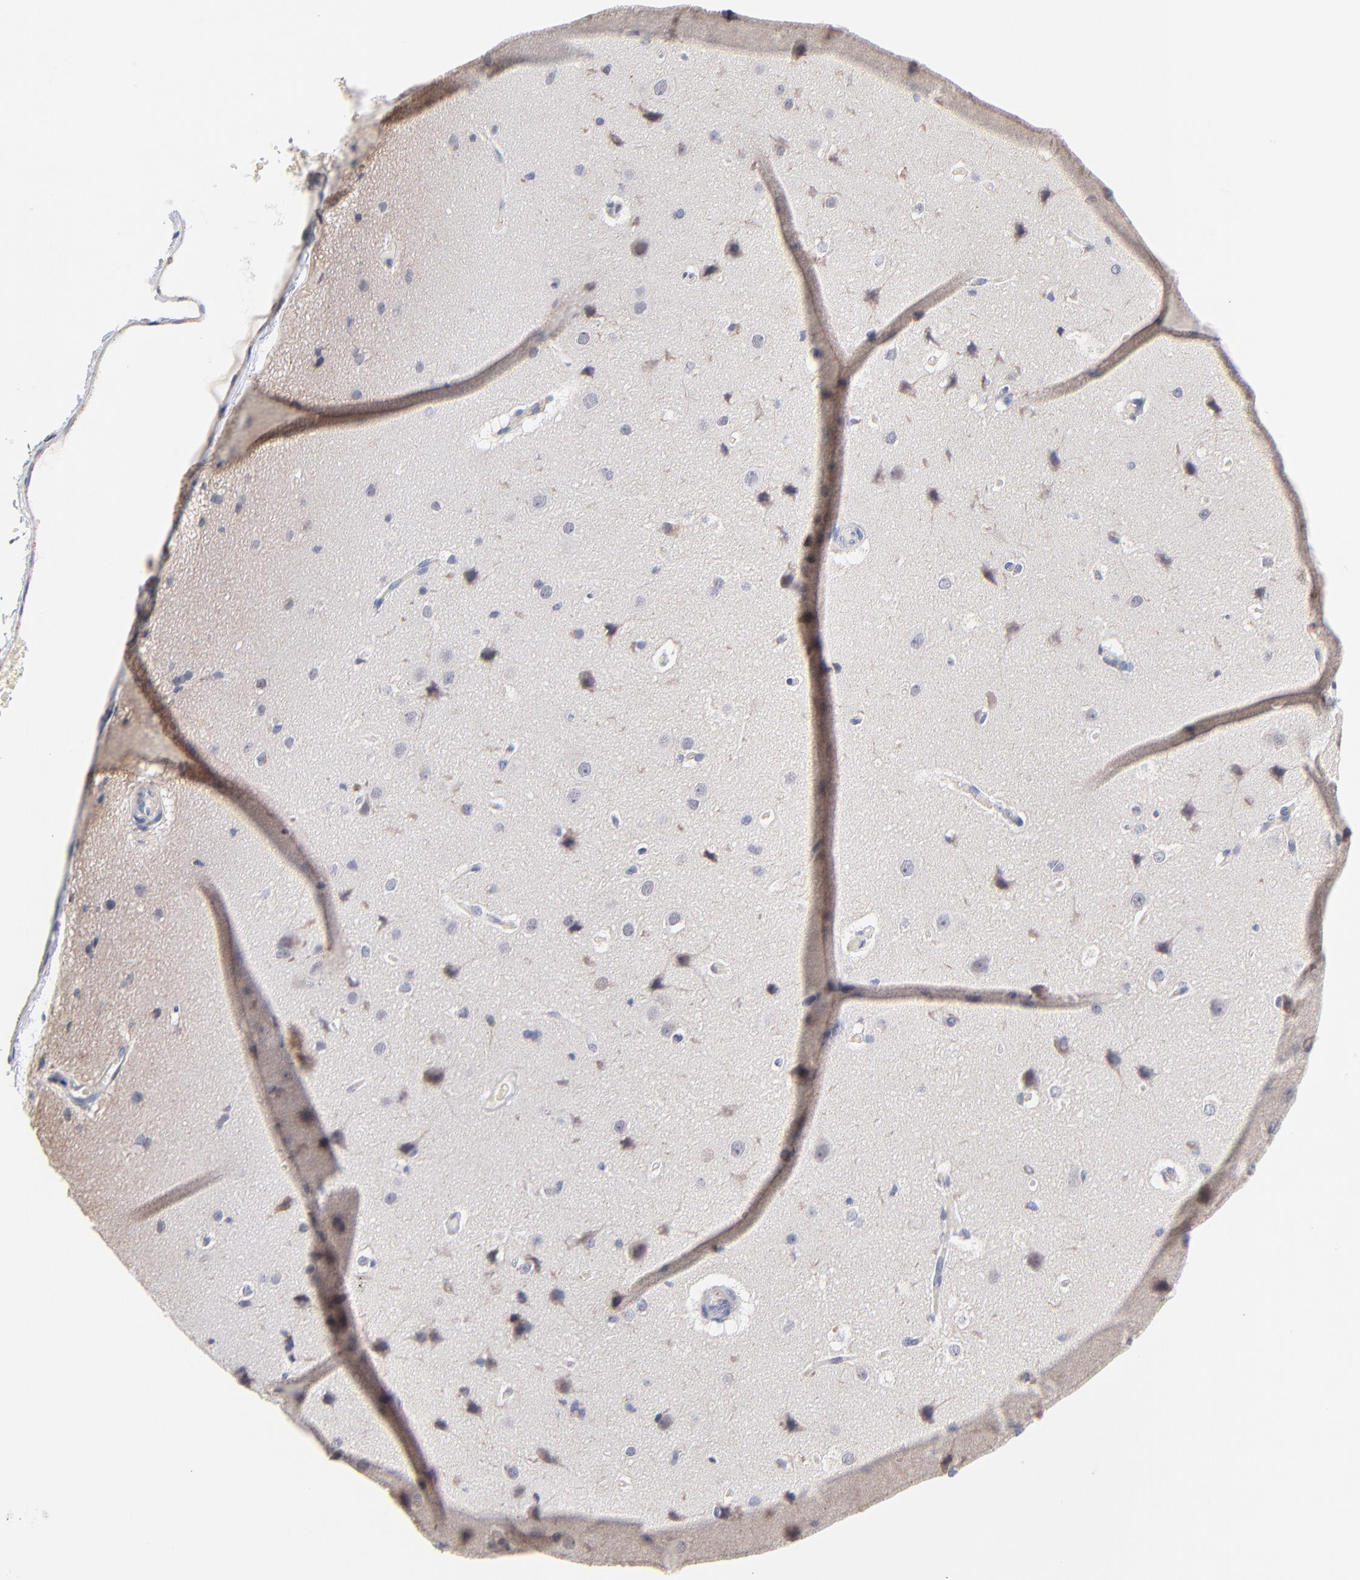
{"staining": {"intensity": "negative", "quantity": "none", "location": "none"}, "tissue": "cerebral cortex", "cell_type": "Endothelial cells", "image_type": "normal", "snomed": [{"axis": "morphology", "description": "Normal tissue, NOS"}, {"axis": "topography", "description": "Cerebral cortex"}], "caption": "Immunohistochemistry photomicrograph of normal human cerebral cortex stained for a protein (brown), which displays no positivity in endothelial cells. Nuclei are stained in blue.", "gene": "MRPL58", "patient": {"sex": "female", "age": 45}}